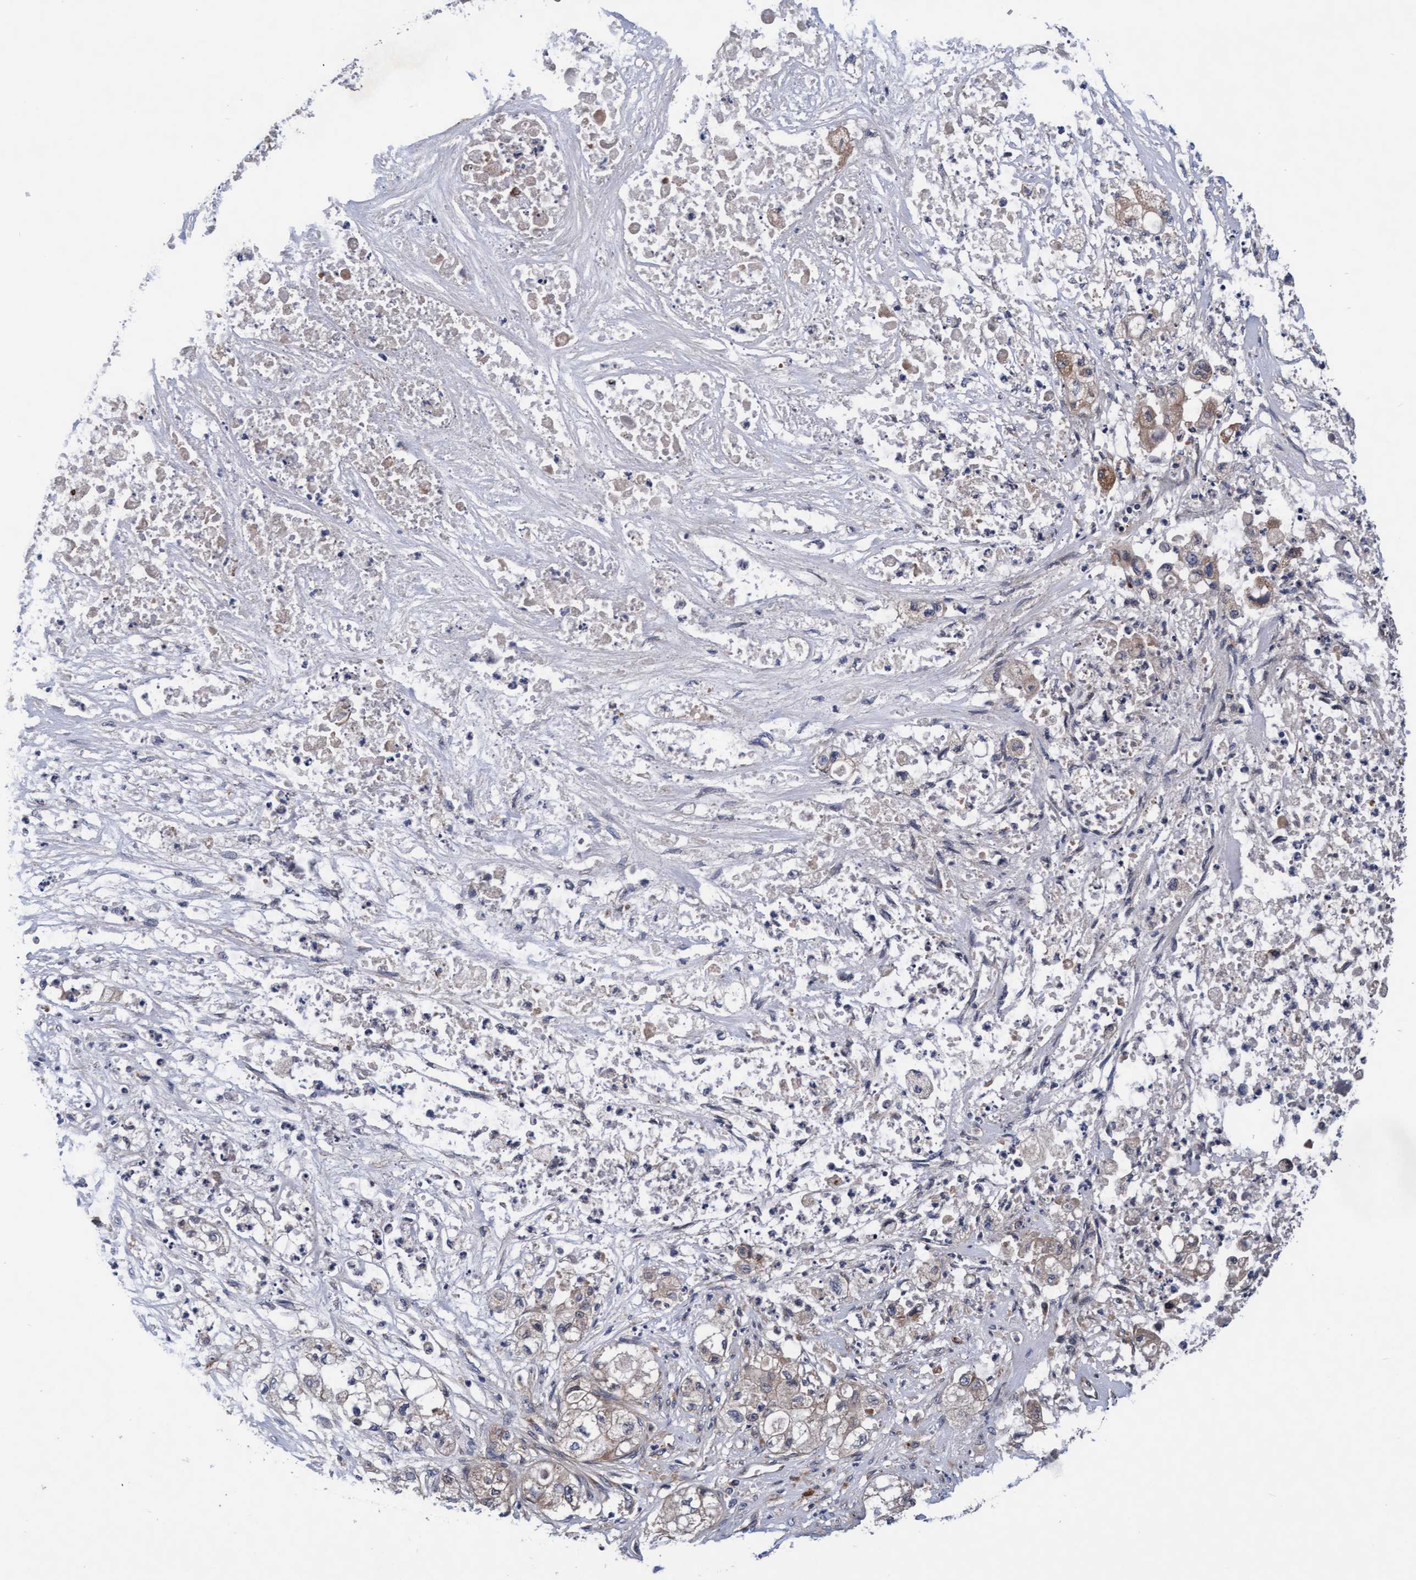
{"staining": {"intensity": "weak", "quantity": ">75%", "location": "cytoplasmic/membranous"}, "tissue": "pancreatic cancer", "cell_type": "Tumor cells", "image_type": "cancer", "snomed": [{"axis": "morphology", "description": "Adenocarcinoma, NOS"}, {"axis": "topography", "description": "Pancreas"}], "caption": "Pancreatic cancer (adenocarcinoma) was stained to show a protein in brown. There is low levels of weak cytoplasmic/membranous expression in approximately >75% of tumor cells. The protein is shown in brown color, while the nuclei are stained blue.", "gene": "EFCAB13", "patient": {"sex": "female", "age": 78}}